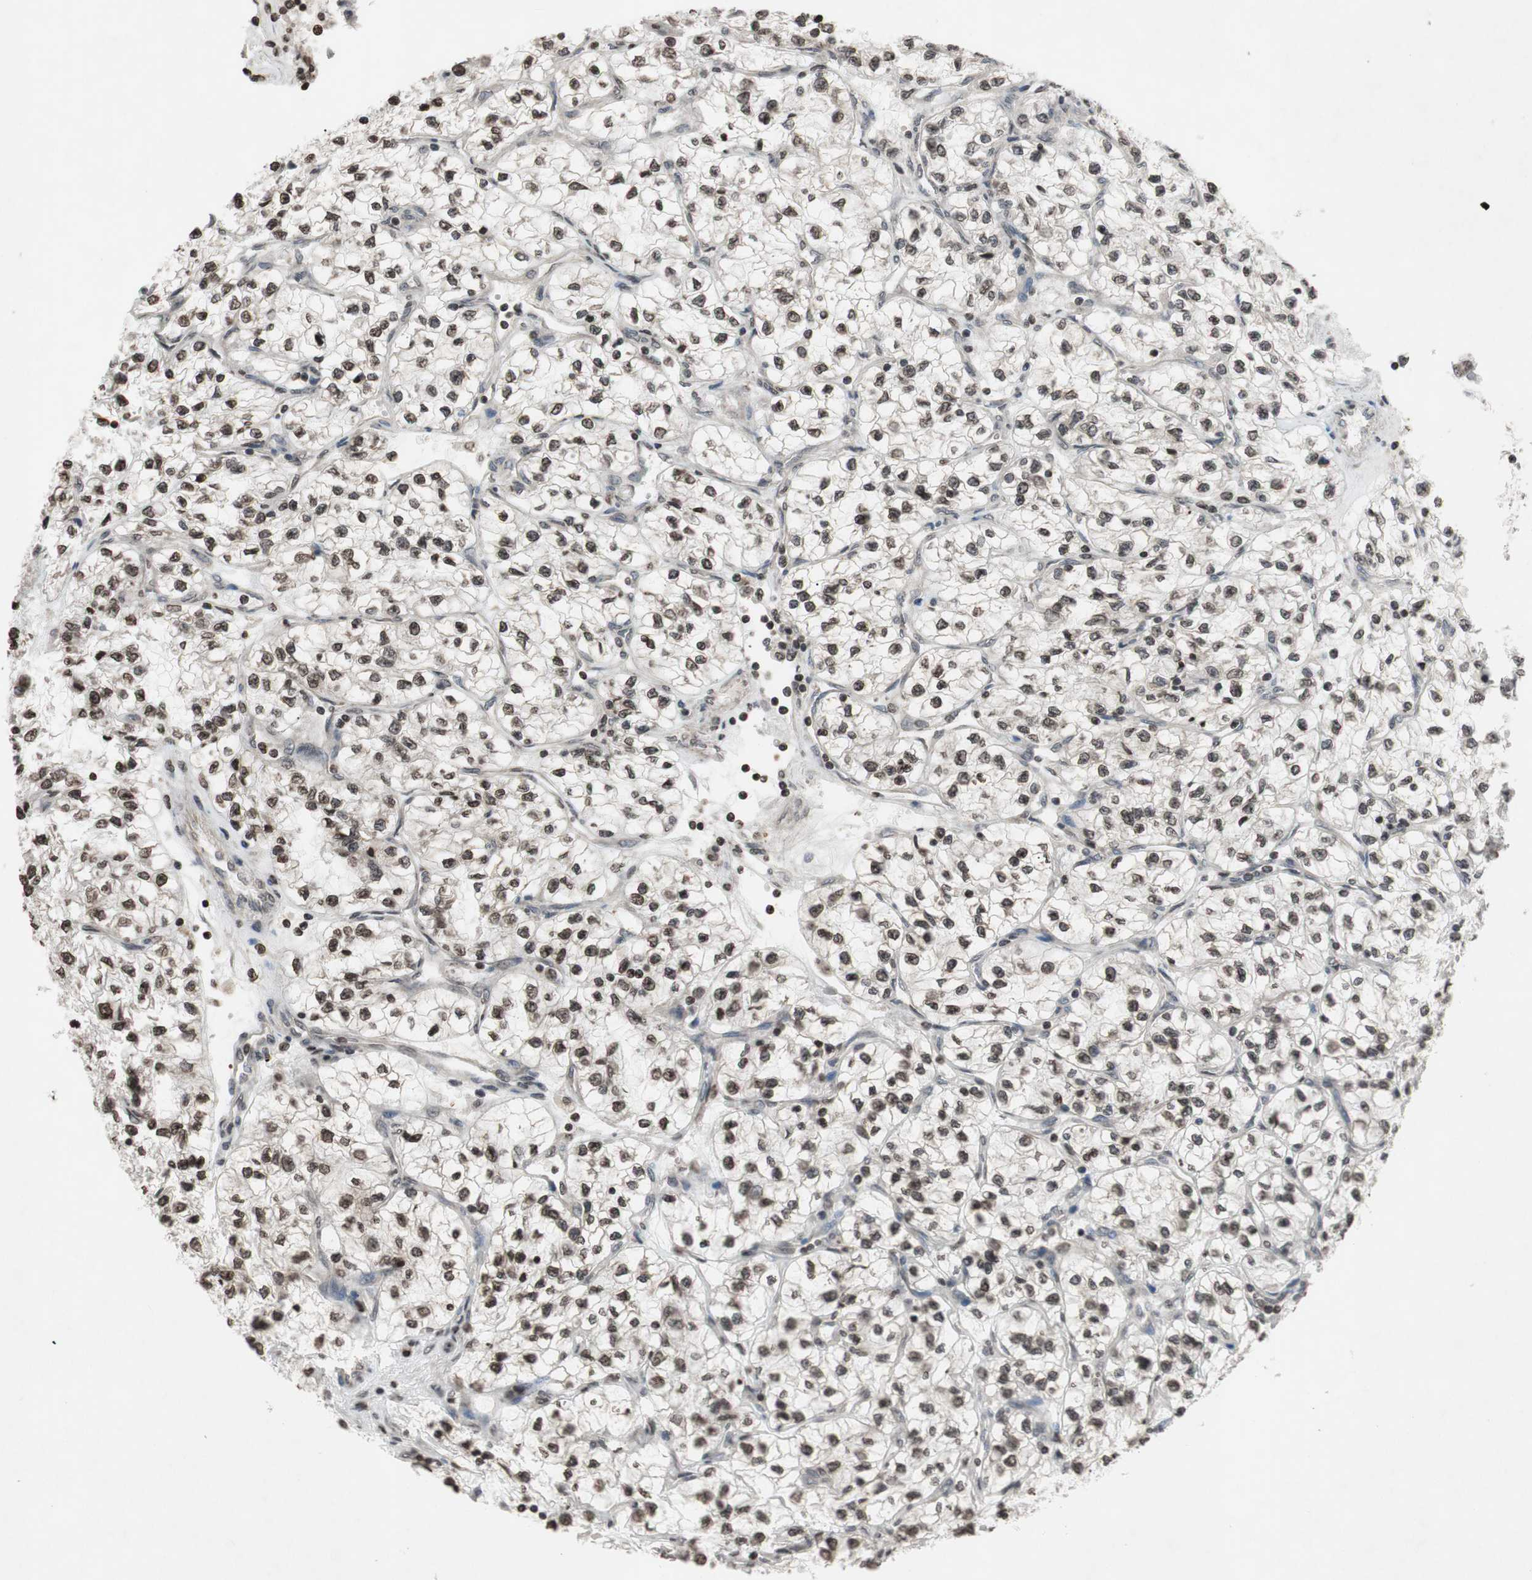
{"staining": {"intensity": "moderate", "quantity": ">75%", "location": "nuclear"}, "tissue": "renal cancer", "cell_type": "Tumor cells", "image_type": "cancer", "snomed": [{"axis": "morphology", "description": "Adenocarcinoma, NOS"}, {"axis": "topography", "description": "Kidney"}], "caption": "Moderate nuclear protein positivity is identified in approximately >75% of tumor cells in adenocarcinoma (renal).", "gene": "MCM6", "patient": {"sex": "female", "age": 57}}